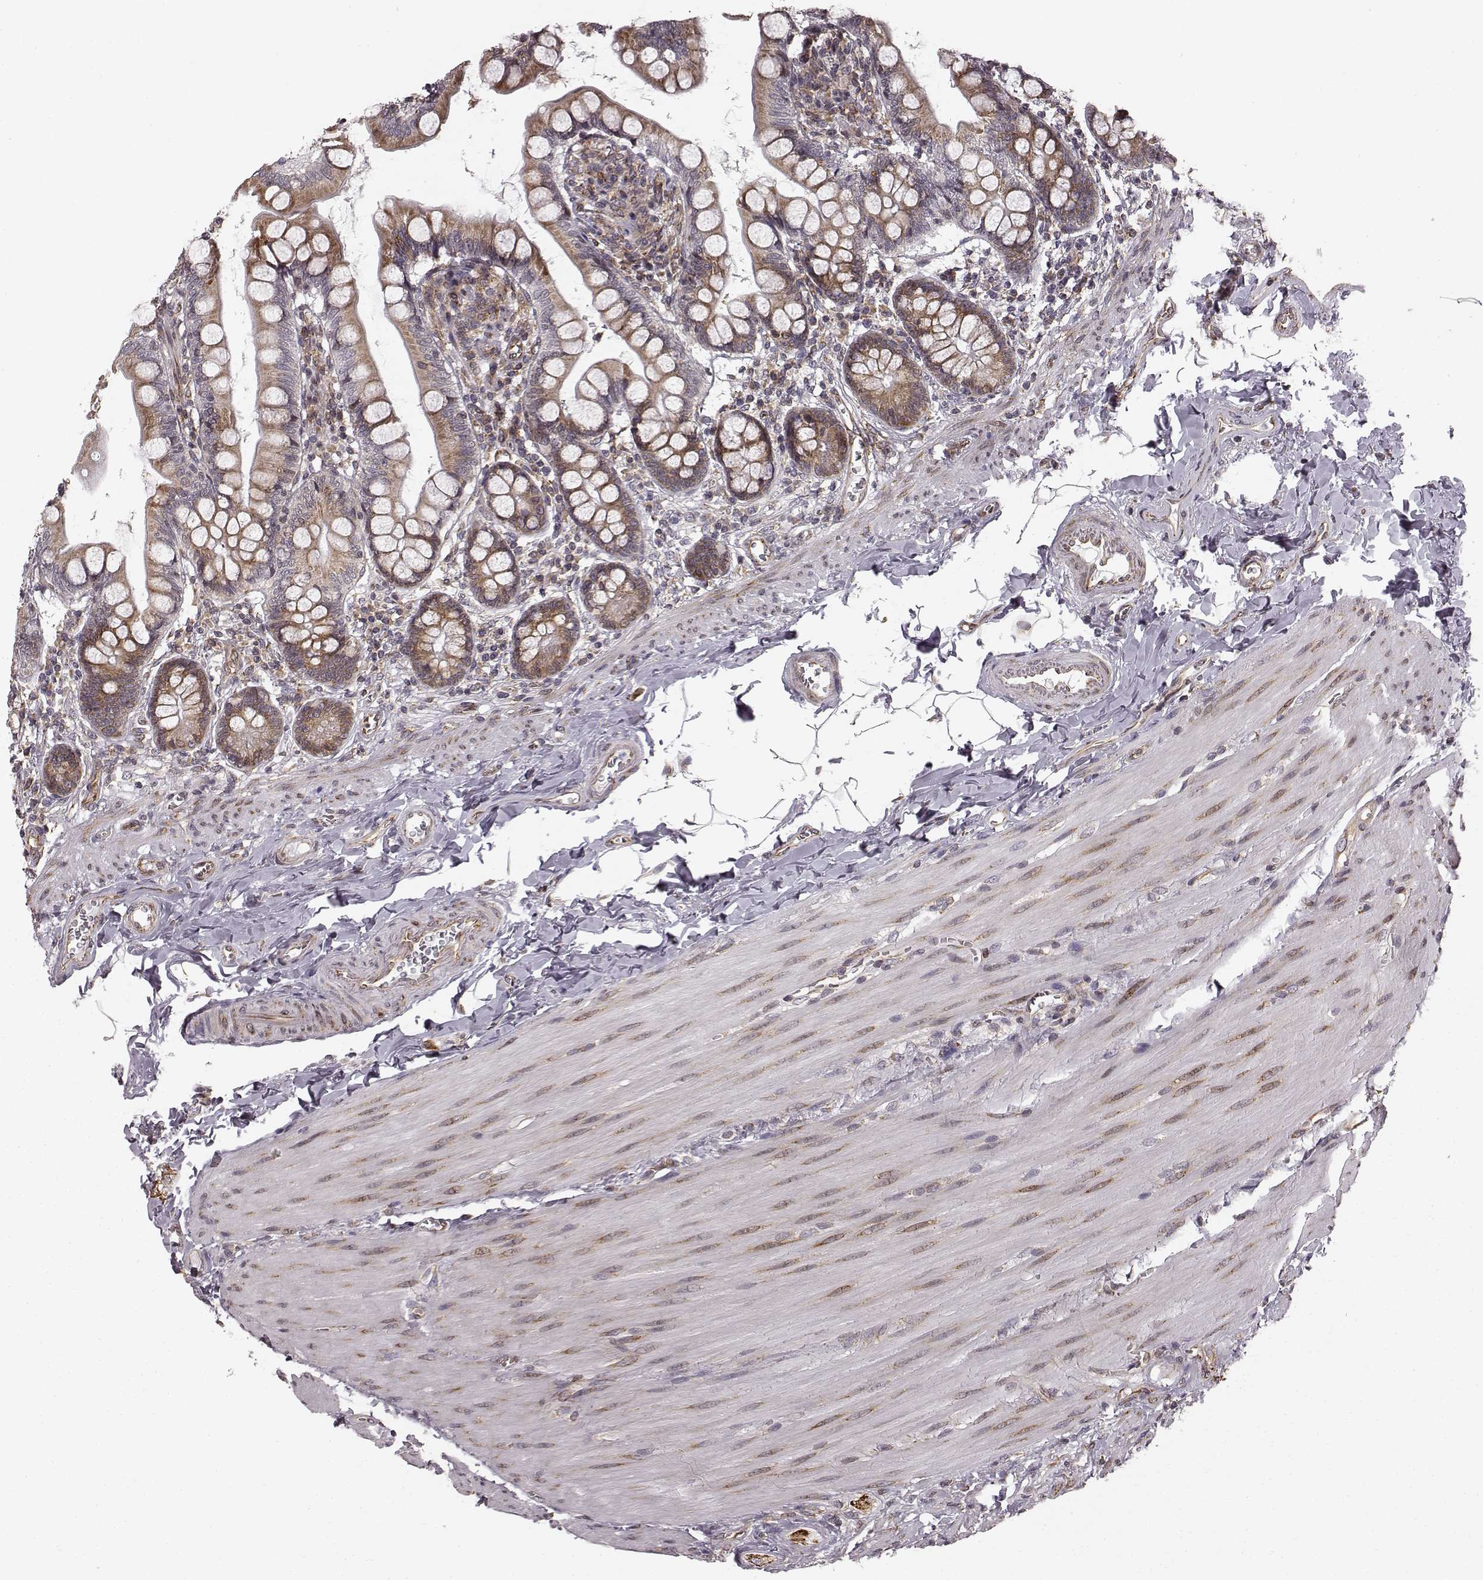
{"staining": {"intensity": "moderate", "quantity": "25%-75%", "location": "cytoplasmic/membranous"}, "tissue": "small intestine", "cell_type": "Glandular cells", "image_type": "normal", "snomed": [{"axis": "morphology", "description": "Normal tissue, NOS"}, {"axis": "topography", "description": "Small intestine"}], "caption": "There is medium levels of moderate cytoplasmic/membranous expression in glandular cells of normal small intestine, as demonstrated by immunohistochemical staining (brown color).", "gene": "TMEM14A", "patient": {"sex": "female", "age": 56}}